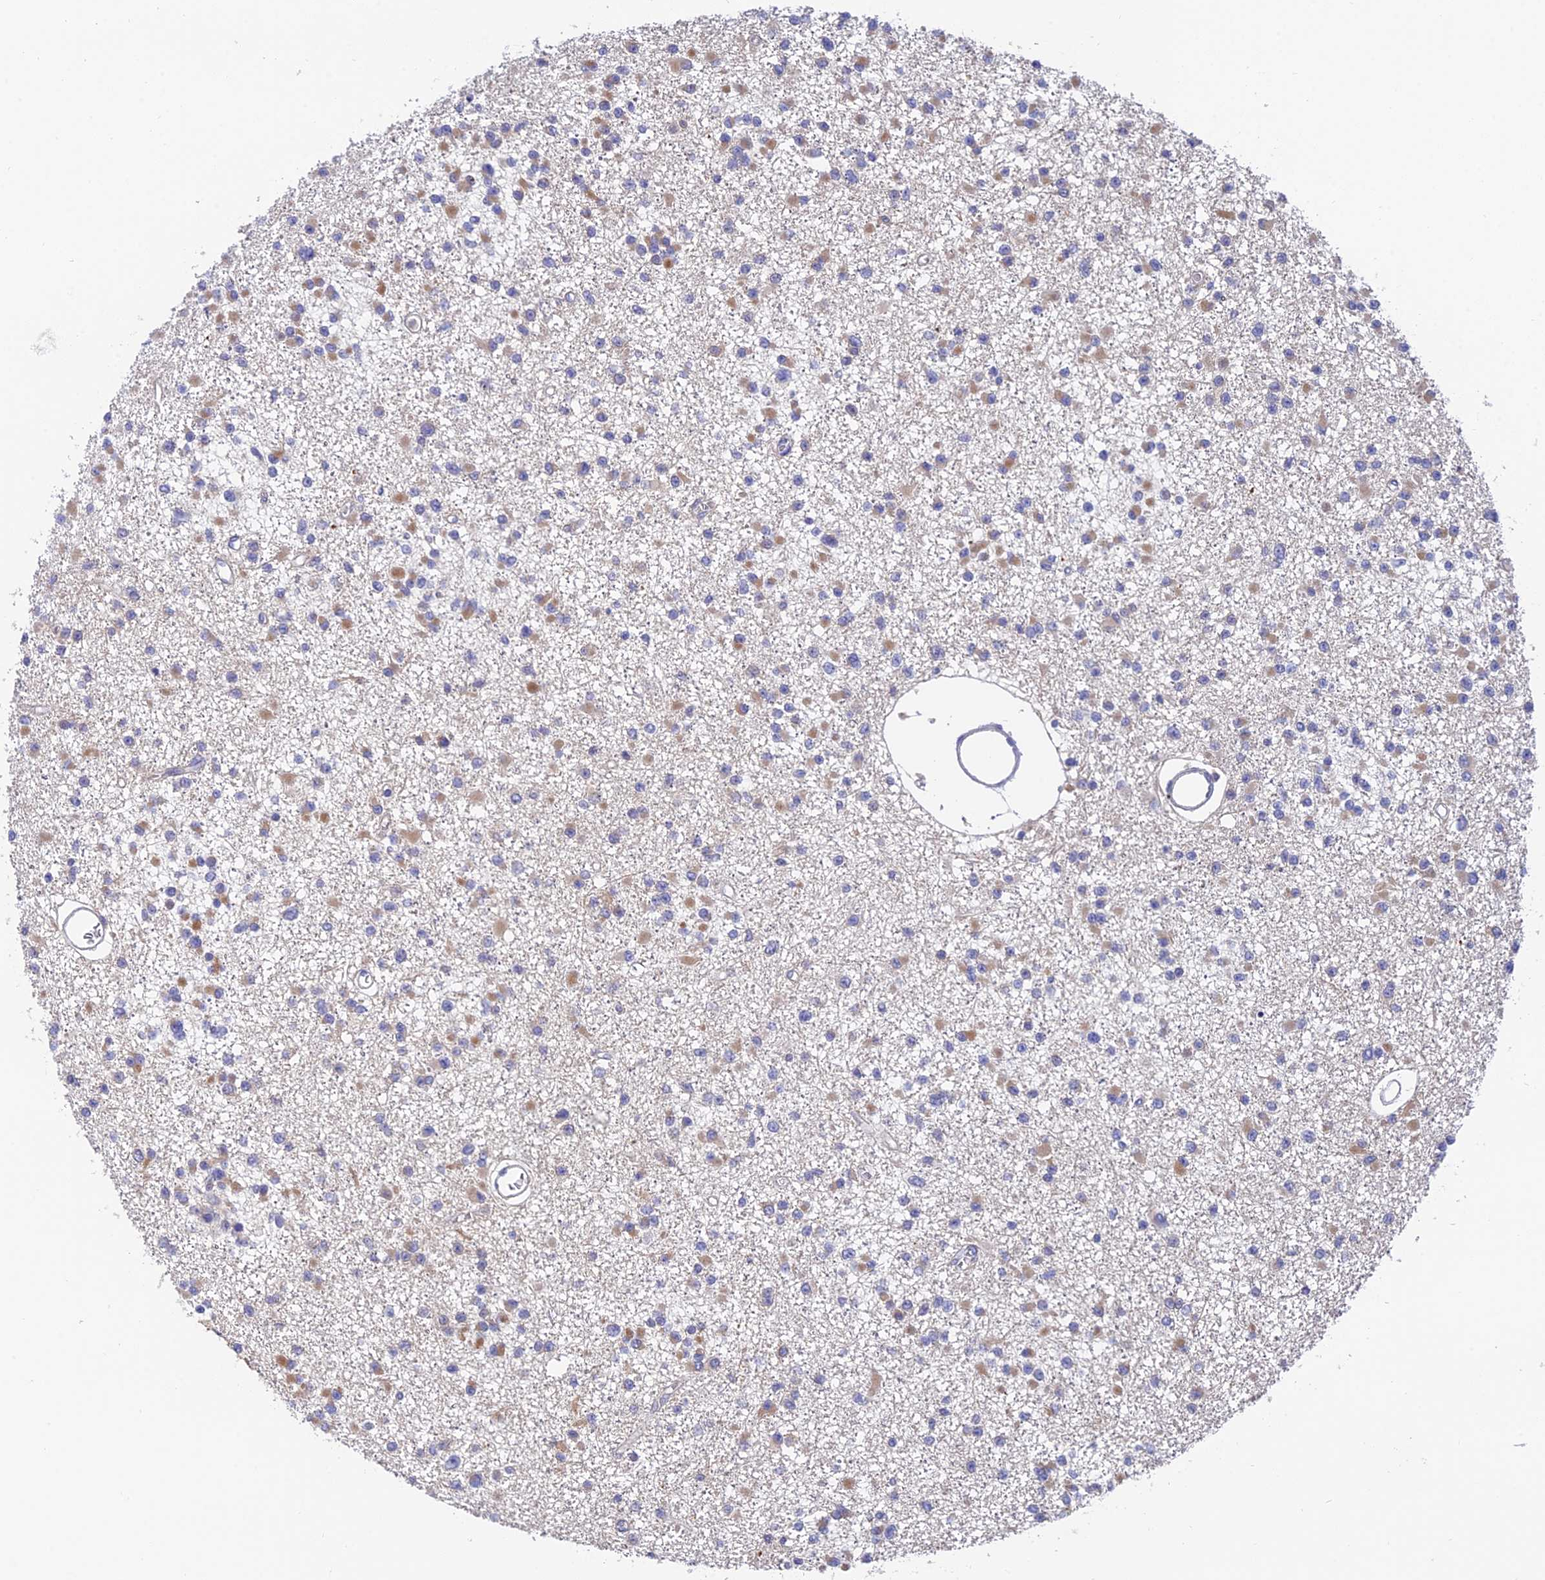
{"staining": {"intensity": "negative", "quantity": "none", "location": "none"}, "tissue": "glioma", "cell_type": "Tumor cells", "image_type": "cancer", "snomed": [{"axis": "morphology", "description": "Glioma, malignant, Low grade"}, {"axis": "topography", "description": "Brain"}], "caption": "Protein analysis of glioma demonstrates no significant expression in tumor cells. (DAB immunohistochemistry (IHC), high magnification).", "gene": "IPO5", "patient": {"sex": "female", "age": 22}}